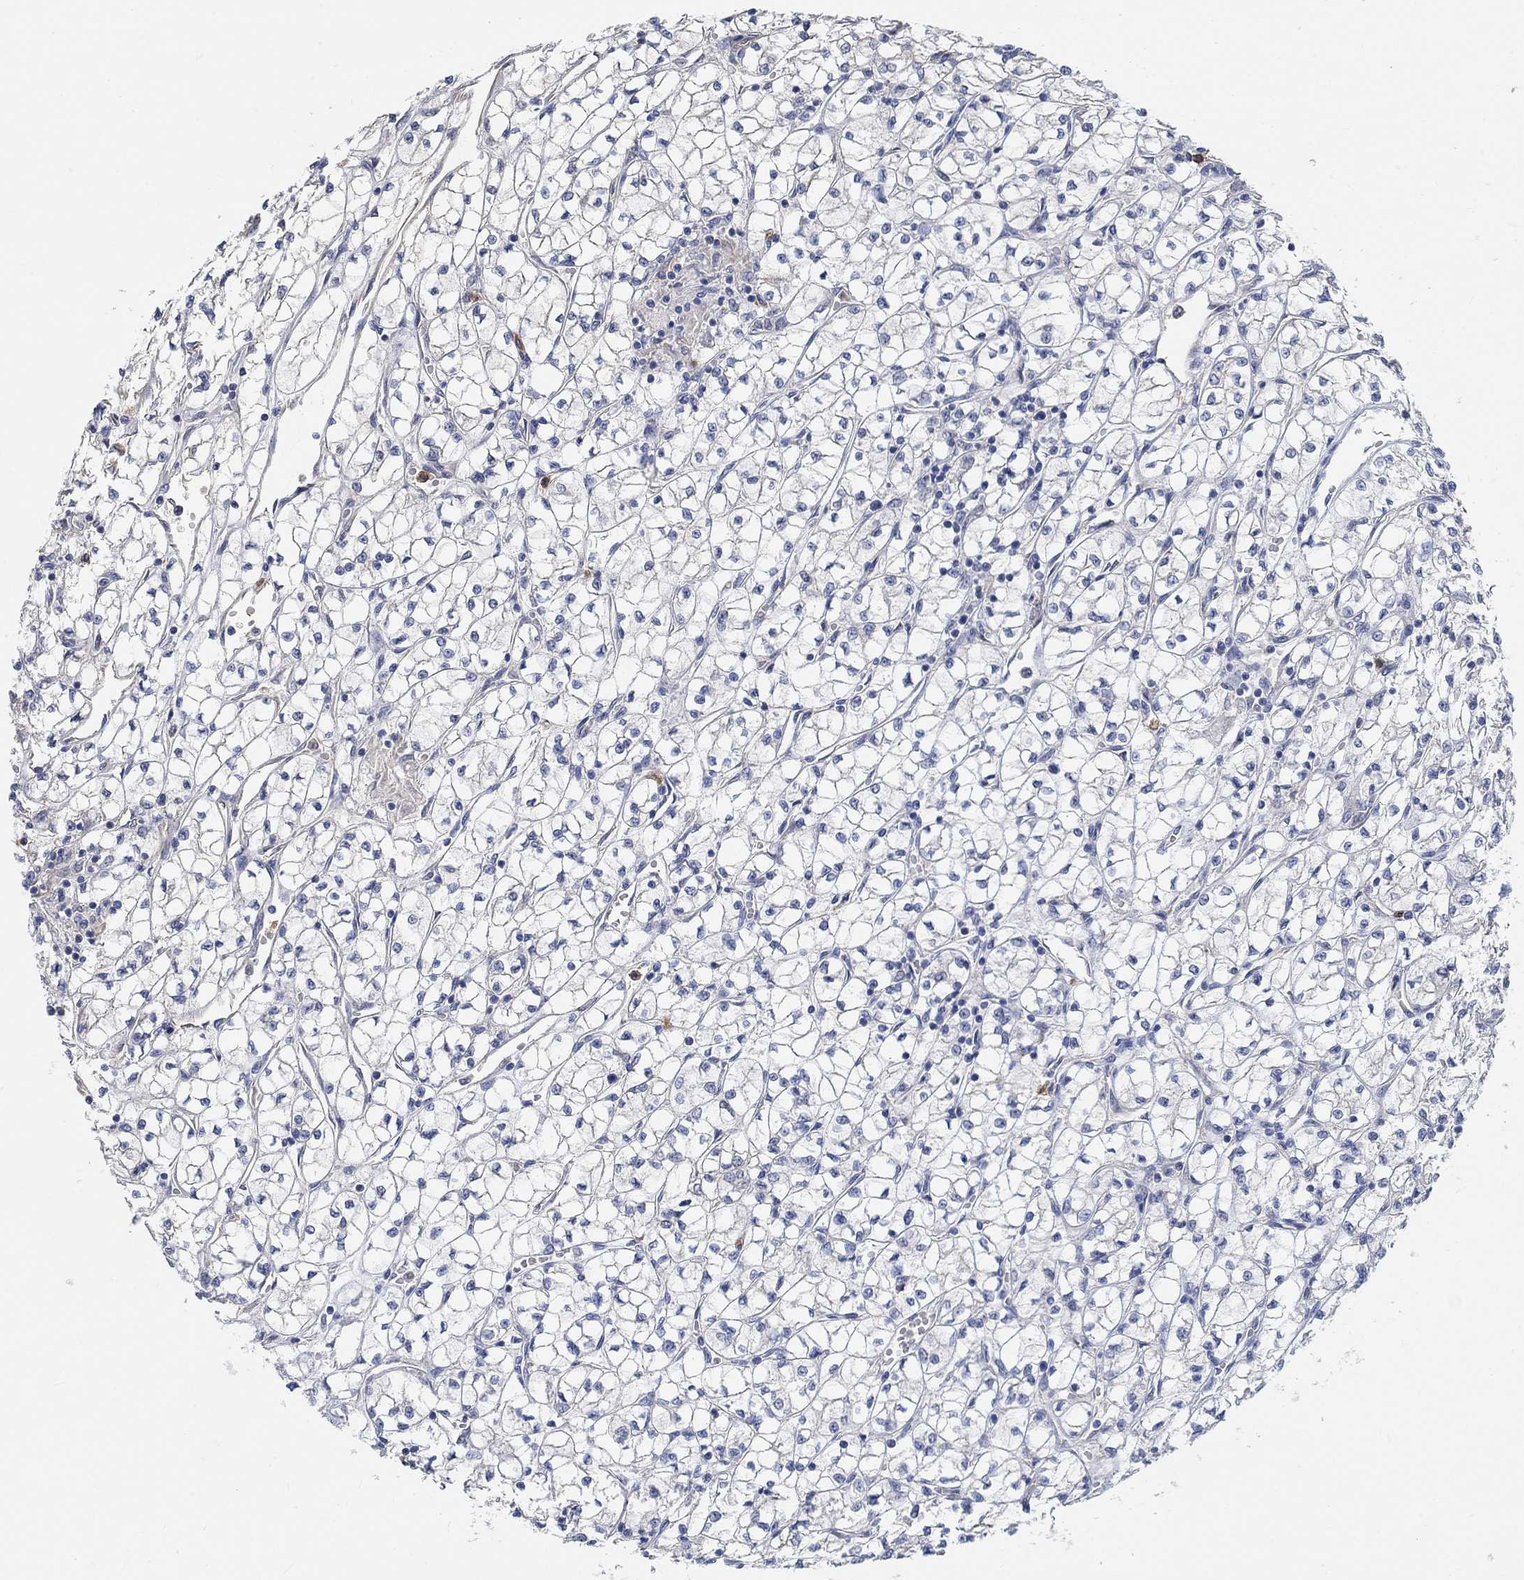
{"staining": {"intensity": "negative", "quantity": "none", "location": "none"}, "tissue": "renal cancer", "cell_type": "Tumor cells", "image_type": "cancer", "snomed": [{"axis": "morphology", "description": "Adenocarcinoma, NOS"}, {"axis": "topography", "description": "Kidney"}], "caption": "High magnification brightfield microscopy of renal cancer stained with DAB (3,3'-diaminobenzidine) (brown) and counterstained with hematoxylin (blue): tumor cells show no significant expression. The staining is performed using DAB (3,3'-diaminobenzidine) brown chromogen with nuclei counter-stained in using hematoxylin.", "gene": "SYT16", "patient": {"sex": "female", "age": 64}}